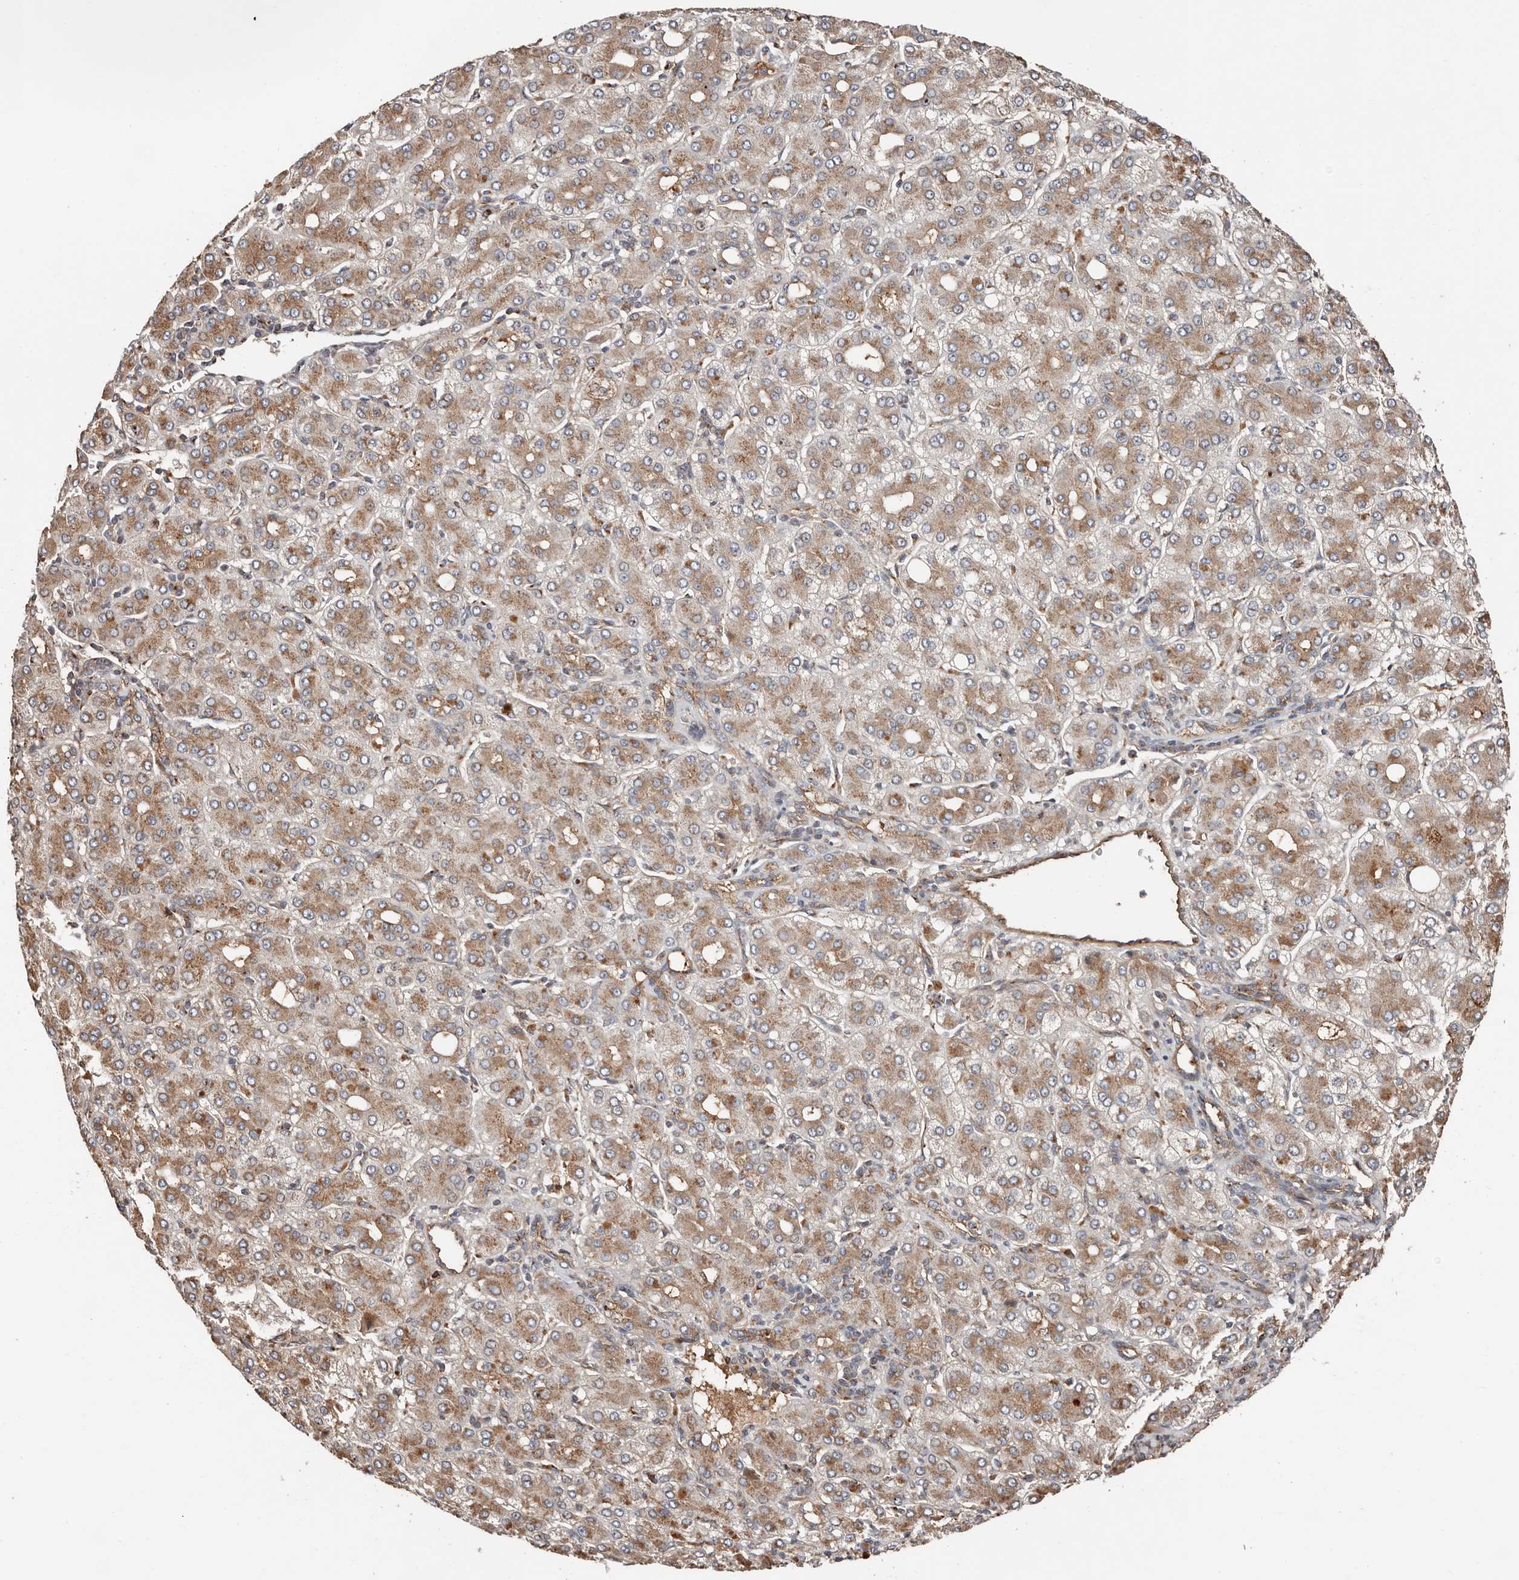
{"staining": {"intensity": "moderate", "quantity": ">75%", "location": "cytoplasmic/membranous"}, "tissue": "liver cancer", "cell_type": "Tumor cells", "image_type": "cancer", "snomed": [{"axis": "morphology", "description": "Carcinoma, Hepatocellular, NOS"}, {"axis": "topography", "description": "Liver"}], "caption": "A photomicrograph of liver cancer (hepatocellular carcinoma) stained for a protein shows moderate cytoplasmic/membranous brown staining in tumor cells.", "gene": "COG1", "patient": {"sex": "male", "age": 65}}